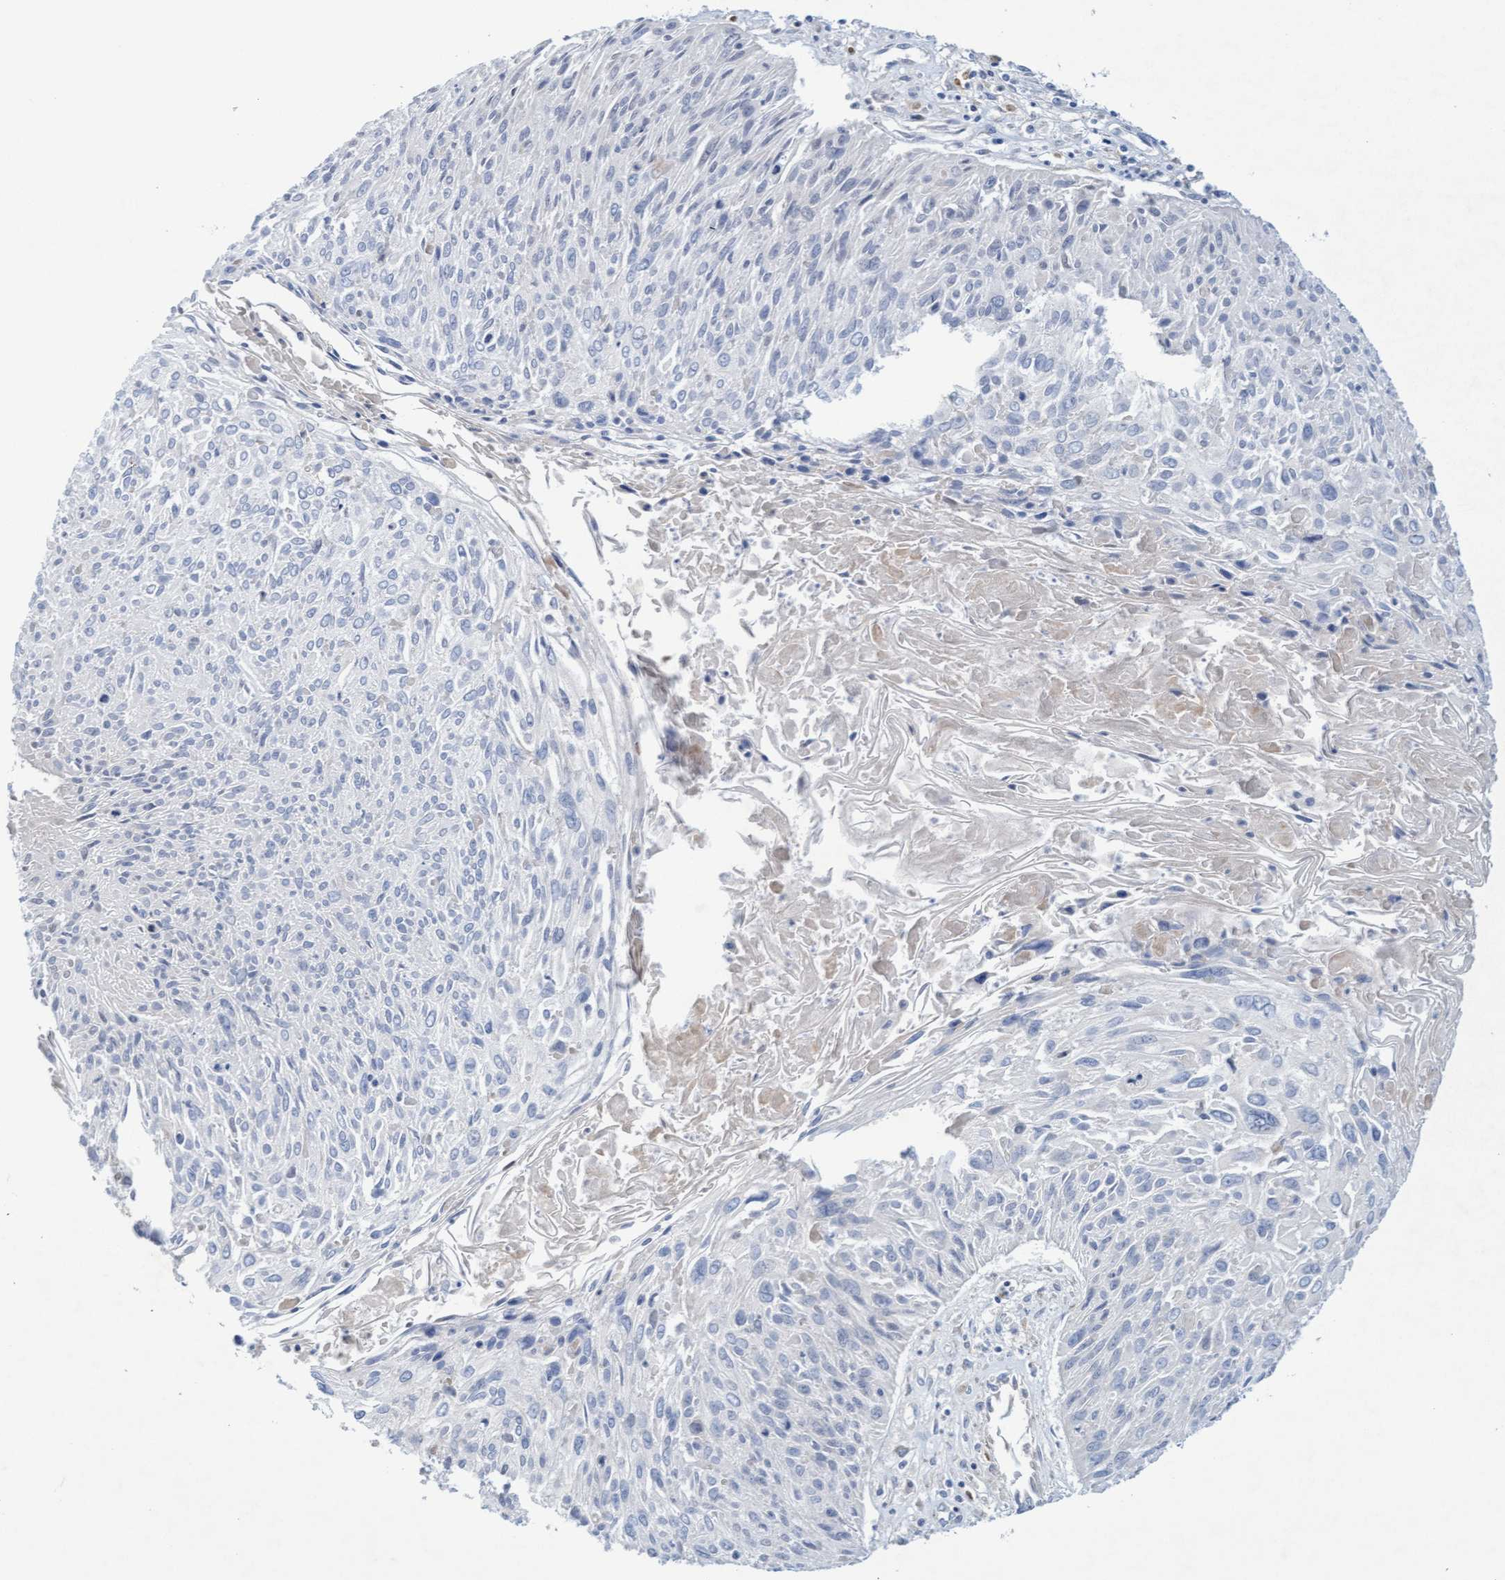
{"staining": {"intensity": "negative", "quantity": "none", "location": "none"}, "tissue": "cervical cancer", "cell_type": "Tumor cells", "image_type": "cancer", "snomed": [{"axis": "morphology", "description": "Squamous cell carcinoma, NOS"}, {"axis": "topography", "description": "Cervix"}], "caption": "The histopathology image exhibits no significant expression in tumor cells of cervical squamous cell carcinoma.", "gene": "SGSH", "patient": {"sex": "female", "age": 51}}